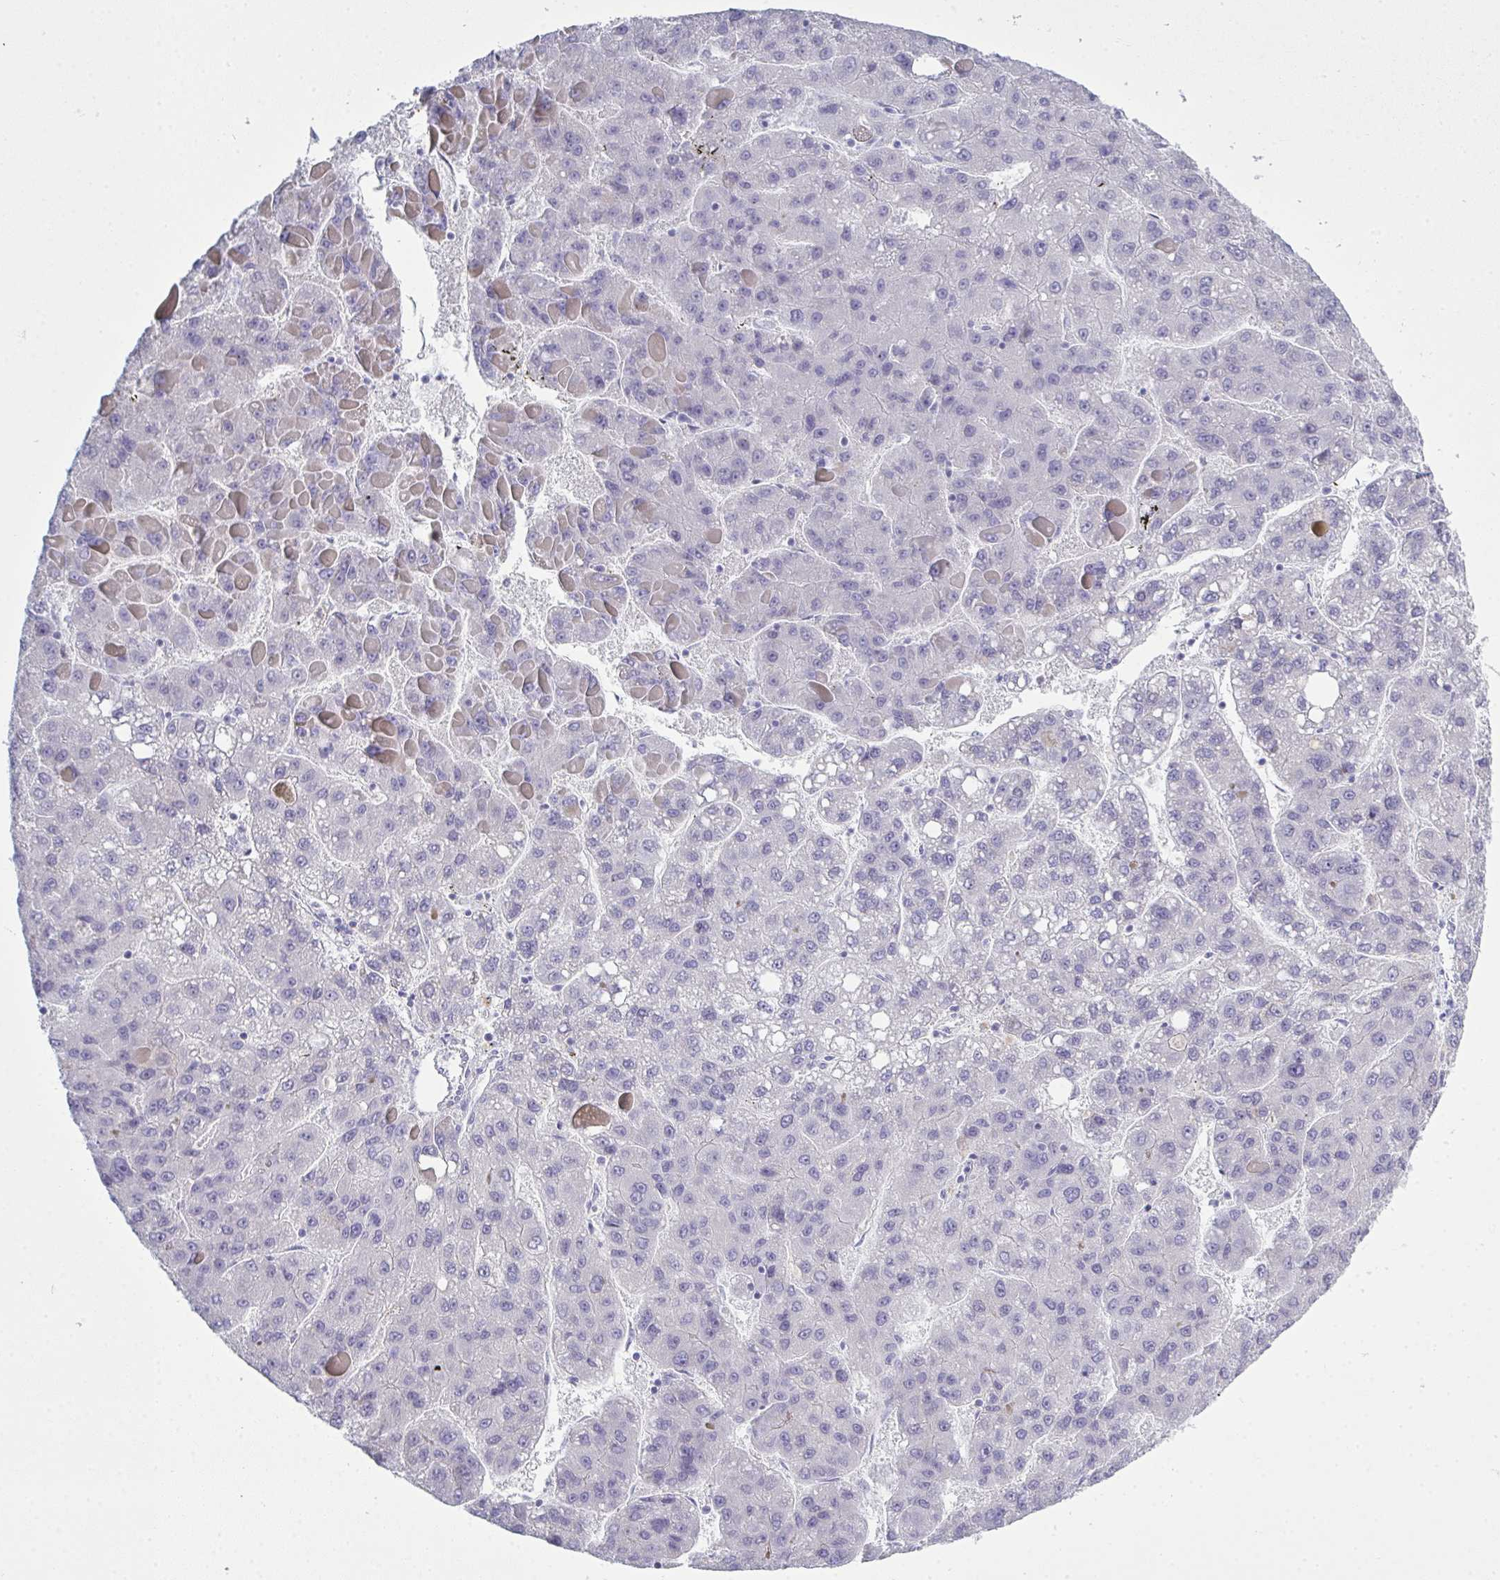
{"staining": {"intensity": "negative", "quantity": "none", "location": "none"}, "tissue": "liver cancer", "cell_type": "Tumor cells", "image_type": "cancer", "snomed": [{"axis": "morphology", "description": "Carcinoma, Hepatocellular, NOS"}, {"axis": "topography", "description": "Liver"}], "caption": "Immunohistochemistry (IHC) histopathology image of neoplastic tissue: human liver hepatocellular carcinoma stained with DAB exhibits no significant protein positivity in tumor cells.", "gene": "SERPINB10", "patient": {"sex": "female", "age": 82}}